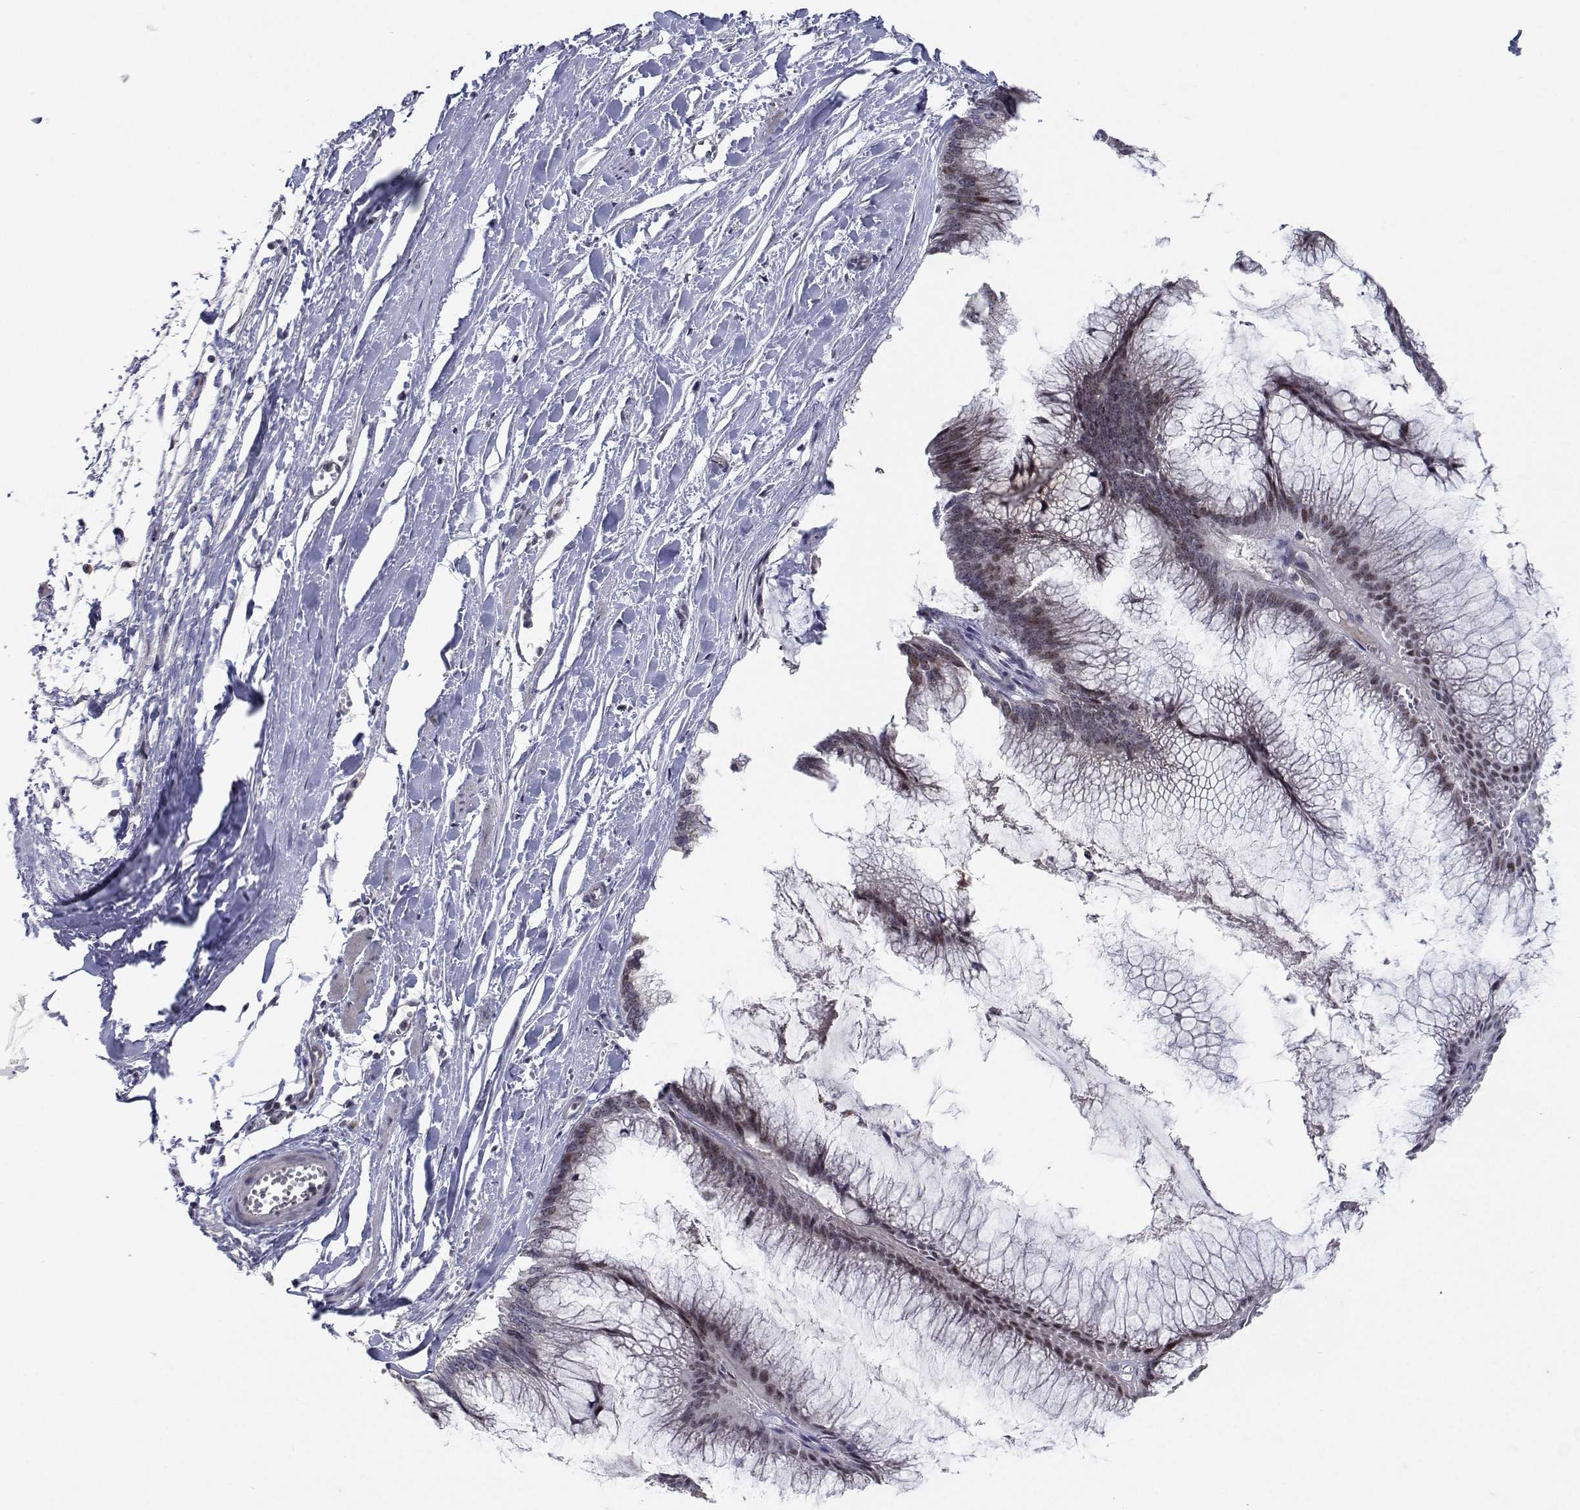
{"staining": {"intensity": "moderate", "quantity": "<25%", "location": "nuclear"}, "tissue": "ovarian cancer", "cell_type": "Tumor cells", "image_type": "cancer", "snomed": [{"axis": "morphology", "description": "Cystadenocarcinoma, mucinous, NOS"}, {"axis": "topography", "description": "Ovary"}], "caption": "IHC micrograph of neoplastic tissue: mucinous cystadenocarcinoma (ovarian) stained using immunohistochemistry reveals low levels of moderate protein expression localized specifically in the nuclear of tumor cells, appearing as a nuclear brown color.", "gene": "RBPJL", "patient": {"sex": "female", "age": 44}}